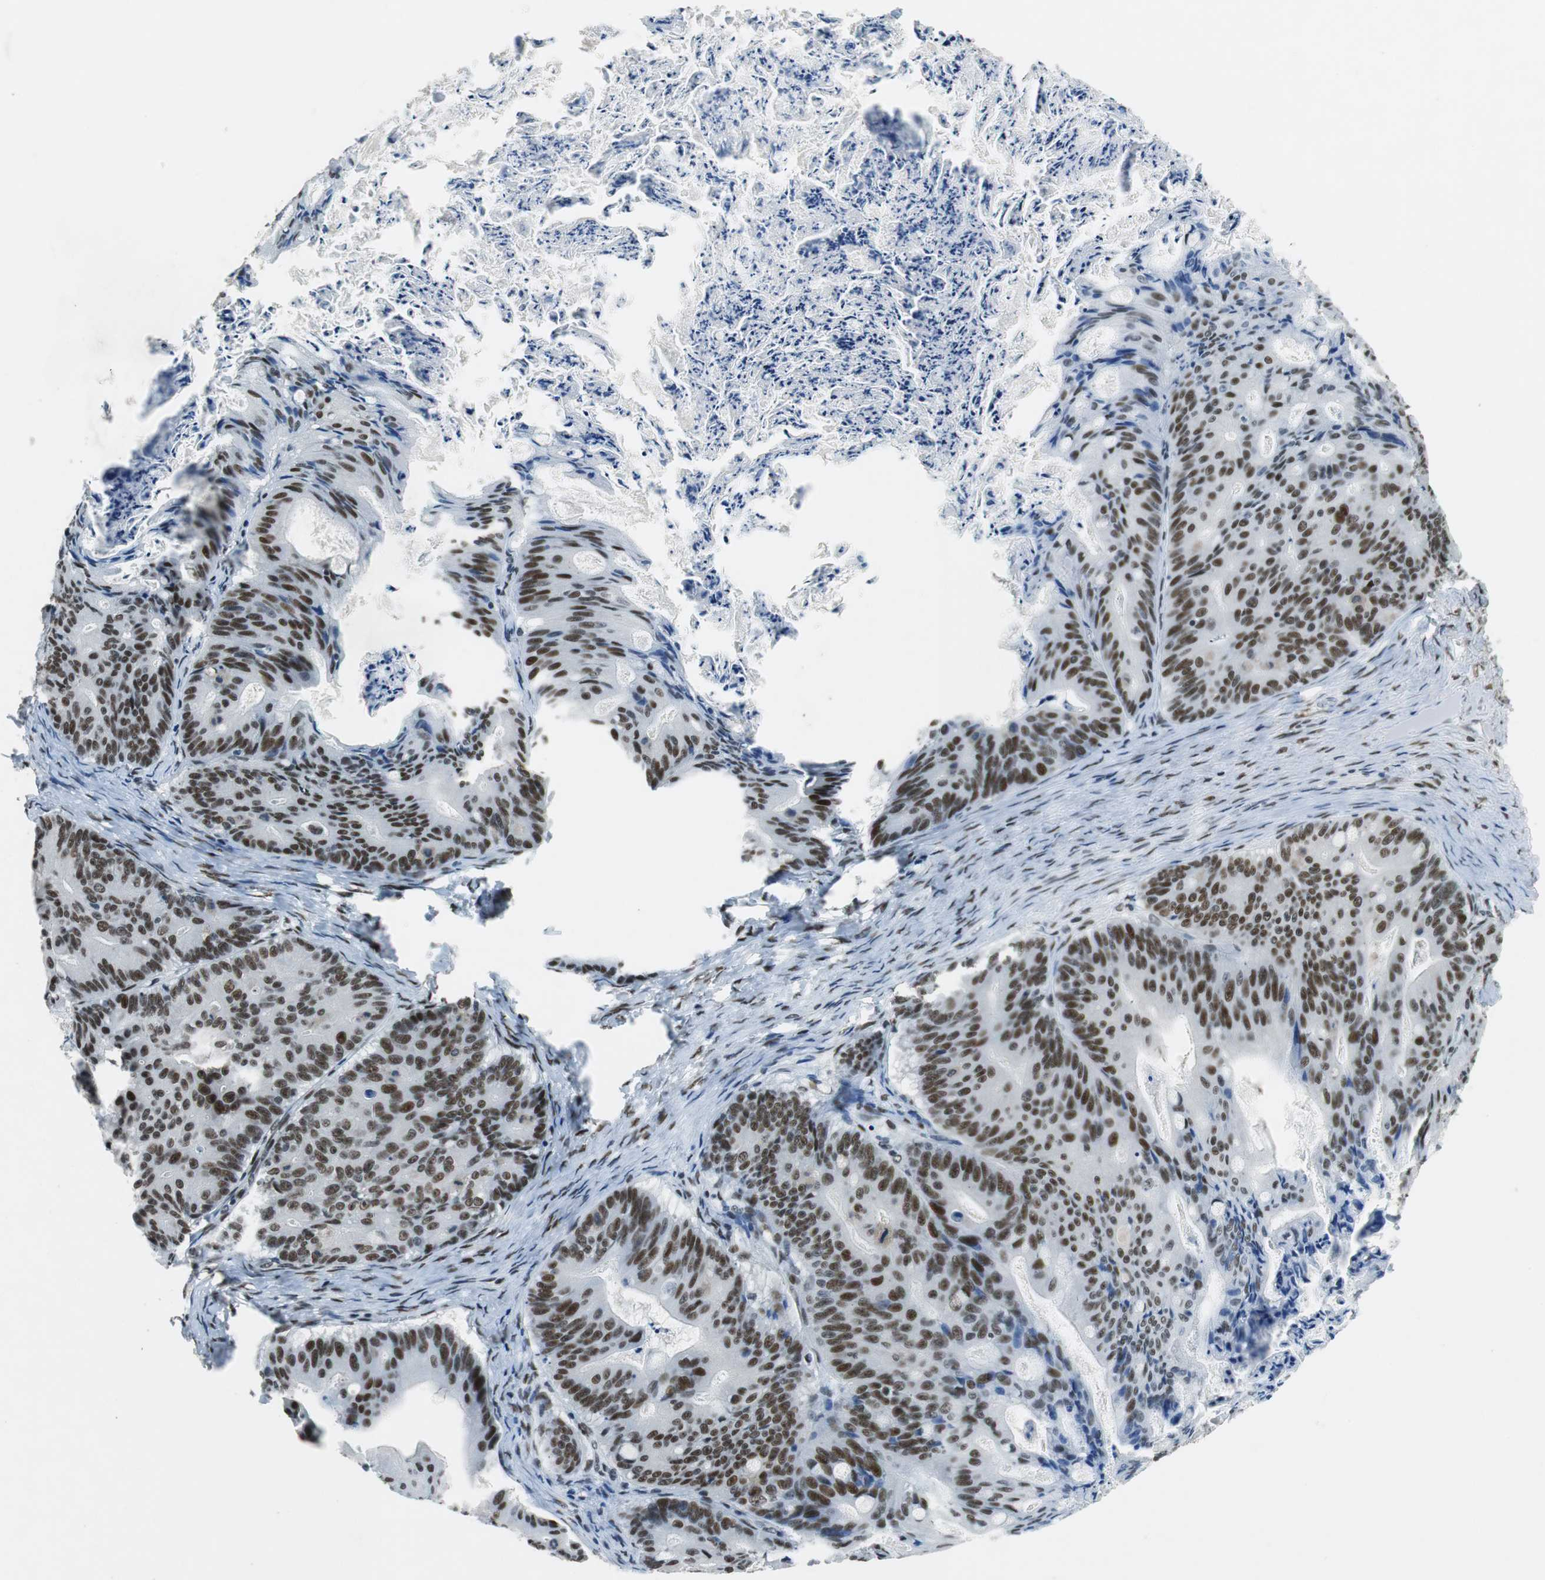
{"staining": {"intensity": "moderate", "quantity": ">75%", "location": "nuclear"}, "tissue": "ovarian cancer", "cell_type": "Tumor cells", "image_type": "cancer", "snomed": [{"axis": "morphology", "description": "Cystadenocarcinoma, mucinous, NOS"}, {"axis": "topography", "description": "Ovary"}], "caption": "Brown immunohistochemical staining in human mucinous cystadenocarcinoma (ovarian) displays moderate nuclear expression in approximately >75% of tumor cells.", "gene": "HDAC3", "patient": {"sex": "female", "age": 36}}